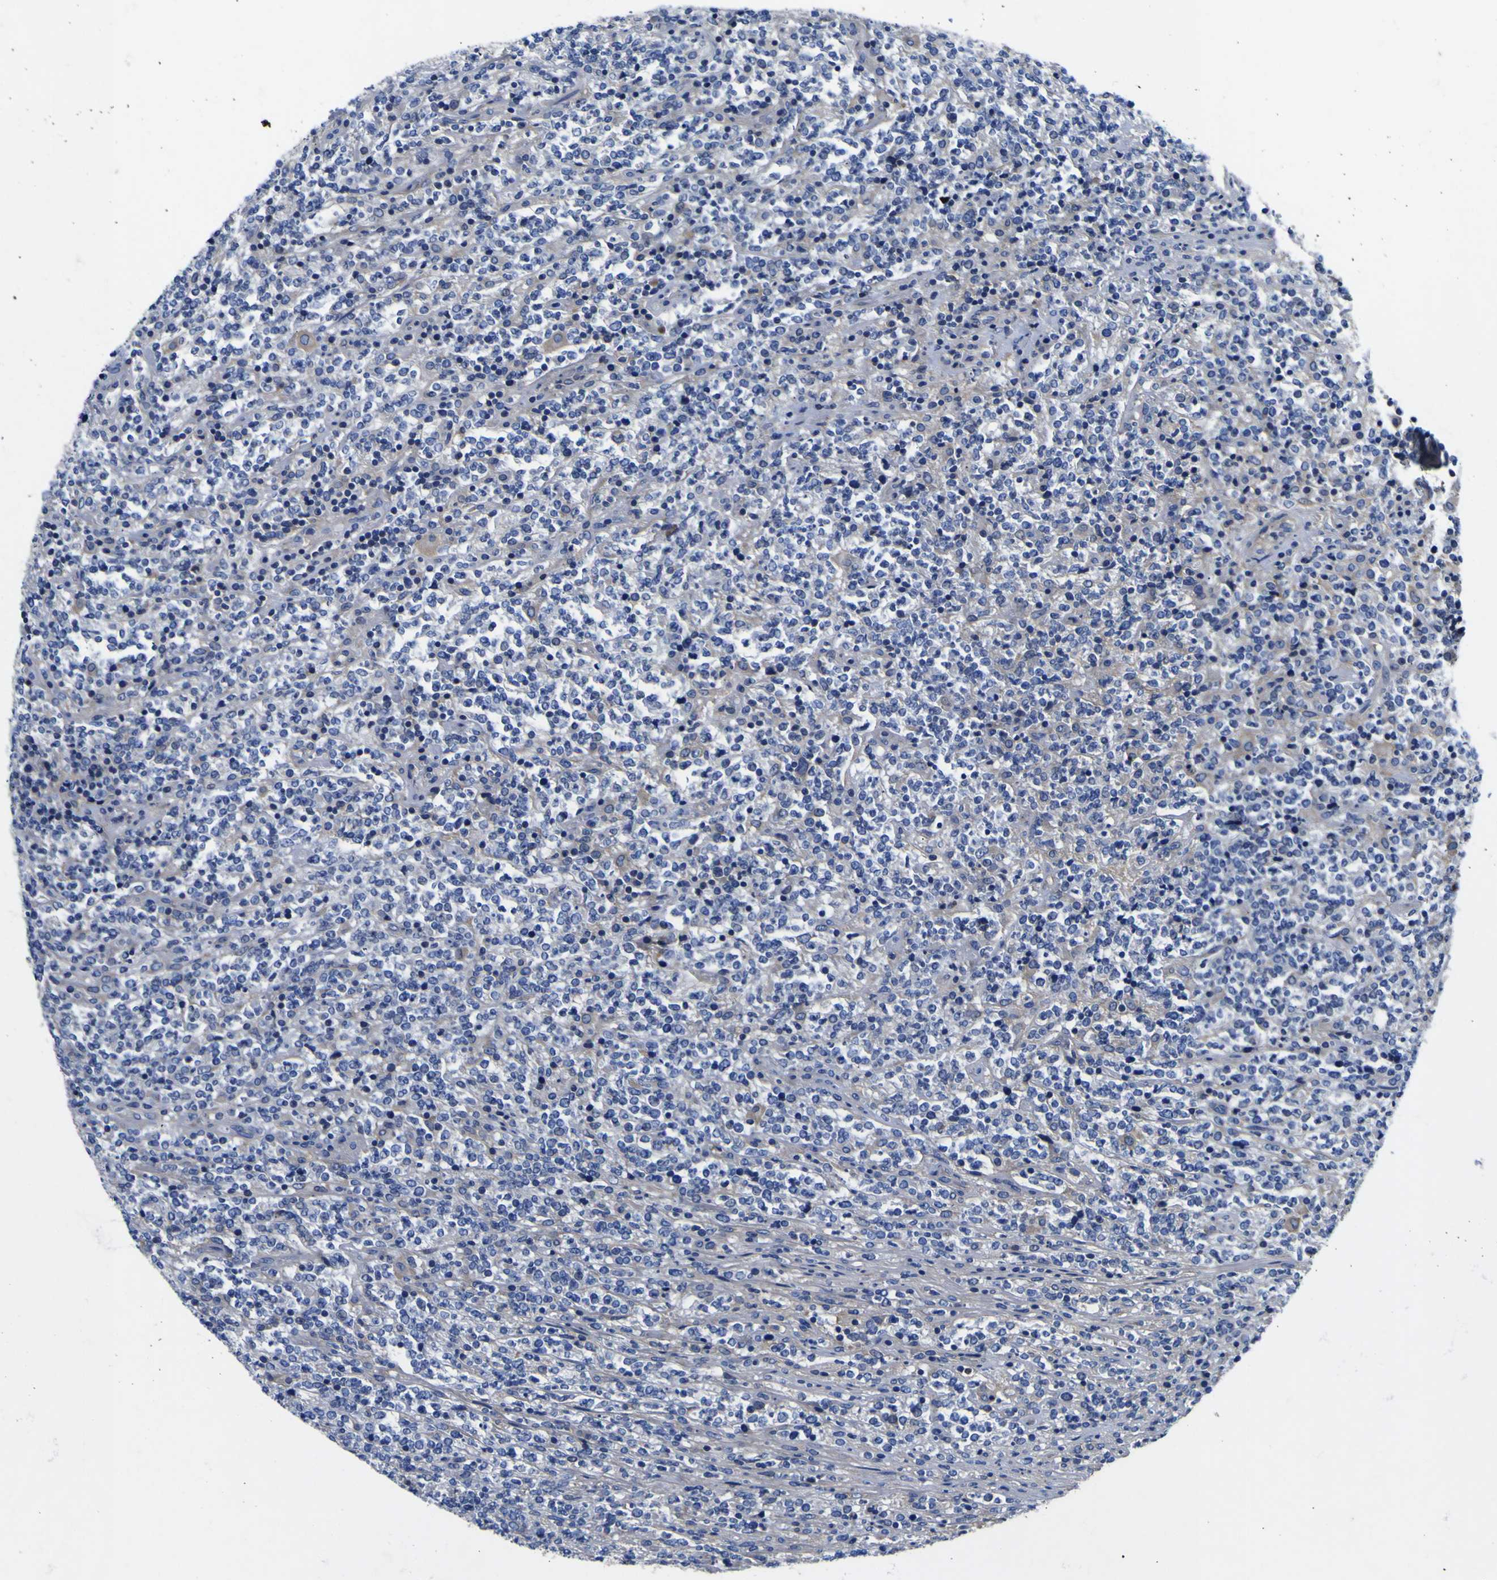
{"staining": {"intensity": "negative", "quantity": "none", "location": "none"}, "tissue": "lymphoma", "cell_type": "Tumor cells", "image_type": "cancer", "snomed": [{"axis": "morphology", "description": "Malignant lymphoma, non-Hodgkin's type, High grade"}, {"axis": "topography", "description": "Soft tissue"}], "caption": "A high-resolution photomicrograph shows IHC staining of high-grade malignant lymphoma, non-Hodgkin's type, which reveals no significant staining in tumor cells. (DAB (3,3'-diaminobenzidine) immunohistochemistry visualized using brightfield microscopy, high magnification).", "gene": "VASN", "patient": {"sex": "male", "age": 18}}